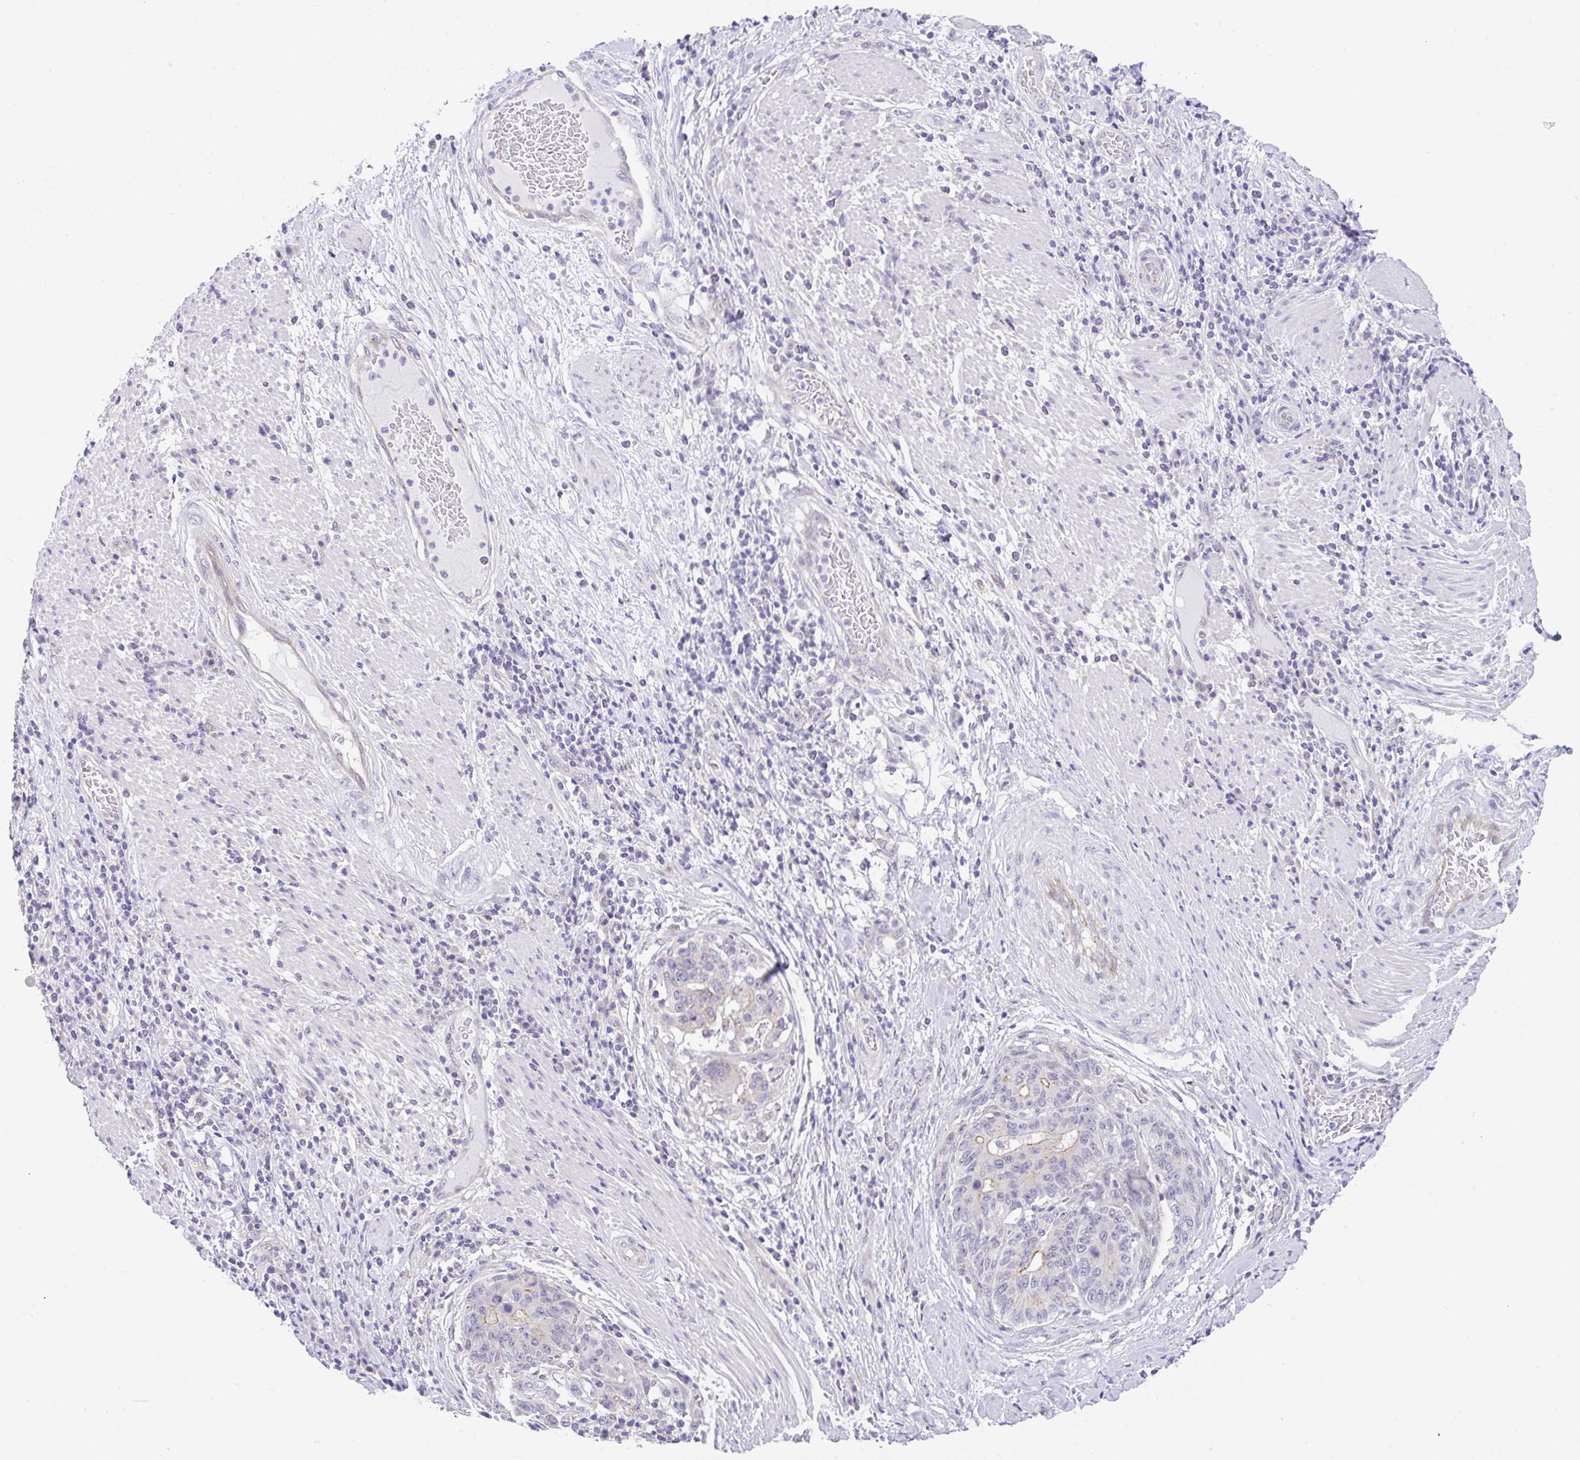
{"staining": {"intensity": "negative", "quantity": "none", "location": "none"}, "tissue": "stomach cancer", "cell_type": "Tumor cells", "image_type": "cancer", "snomed": [{"axis": "morphology", "description": "Normal tissue, NOS"}, {"axis": "morphology", "description": "Adenocarcinoma, NOS"}, {"axis": "topography", "description": "Stomach"}], "caption": "Immunohistochemistry (IHC) photomicrograph of stomach cancer (adenocarcinoma) stained for a protein (brown), which exhibits no expression in tumor cells.", "gene": "CGNL1", "patient": {"sex": "female", "age": 64}}